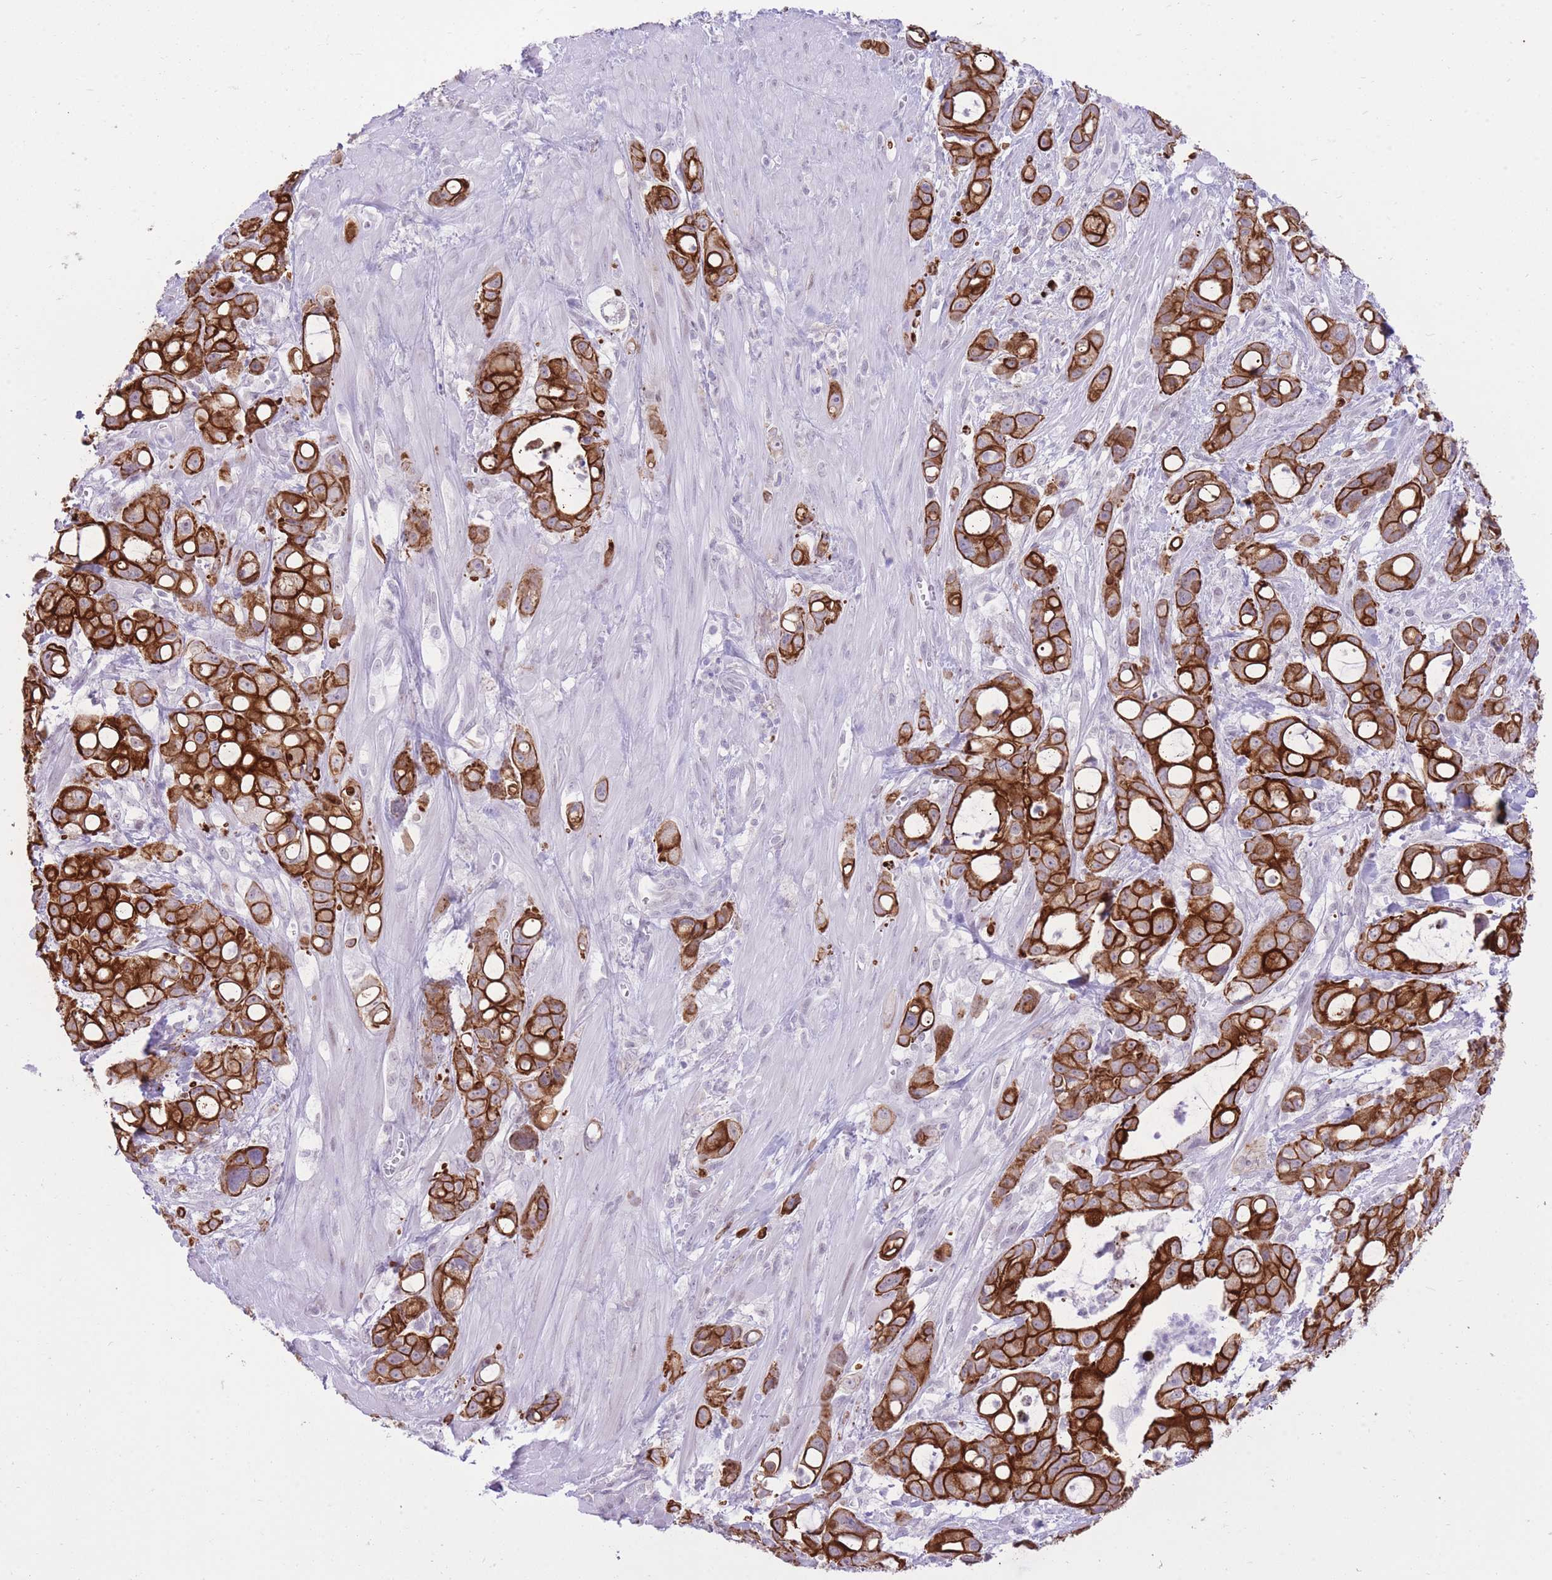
{"staining": {"intensity": "strong", "quantity": ">75%", "location": "cytoplasmic/membranous"}, "tissue": "pancreatic cancer", "cell_type": "Tumor cells", "image_type": "cancer", "snomed": [{"axis": "morphology", "description": "Adenocarcinoma, NOS"}, {"axis": "topography", "description": "Pancreas"}], "caption": "DAB (3,3'-diaminobenzidine) immunohistochemical staining of pancreatic cancer (adenocarcinoma) displays strong cytoplasmic/membranous protein positivity in approximately >75% of tumor cells. (Brightfield microscopy of DAB IHC at high magnification).", "gene": "MEIS3", "patient": {"sex": "male", "age": 68}}